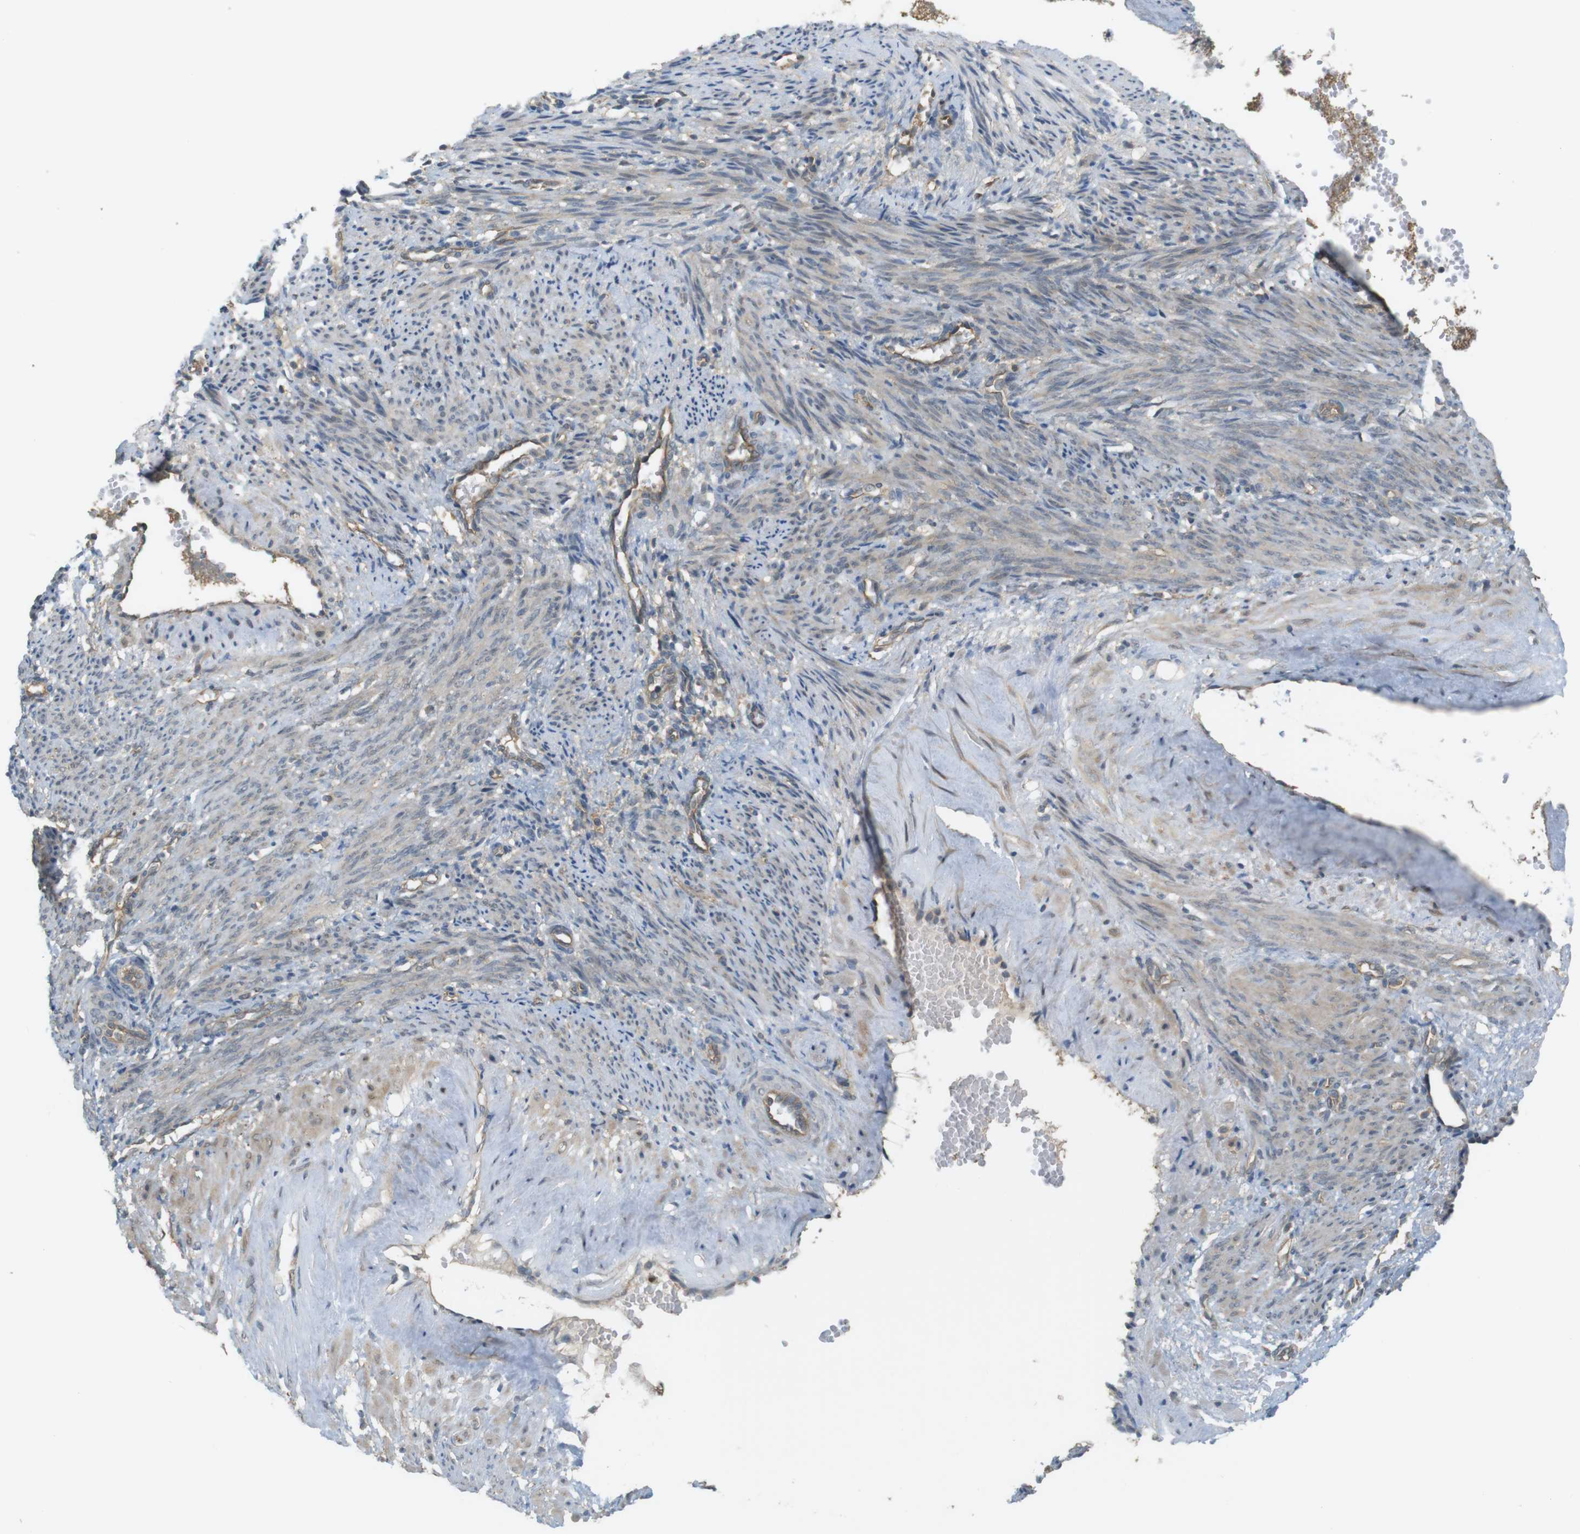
{"staining": {"intensity": "weak", "quantity": "25%-75%", "location": "cytoplasmic/membranous"}, "tissue": "smooth muscle", "cell_type": "Smooth muscle cells", "image_type": "normal", "snomed": [{"axis": "morphology", "description": "Normal tissue, NOS"}, {"axis": "topography", "description": "Endometrium"}], "caption": "Weak cytoplasmic/membranous protein positivity is present in approximately 25%-75% of smooth muscle cells in smooth muscle. (DAB IHC with brightfield microscopy, high magnification).", "gene": "ZDHHC20", "patient": {"sex": "female", "age": 33}}